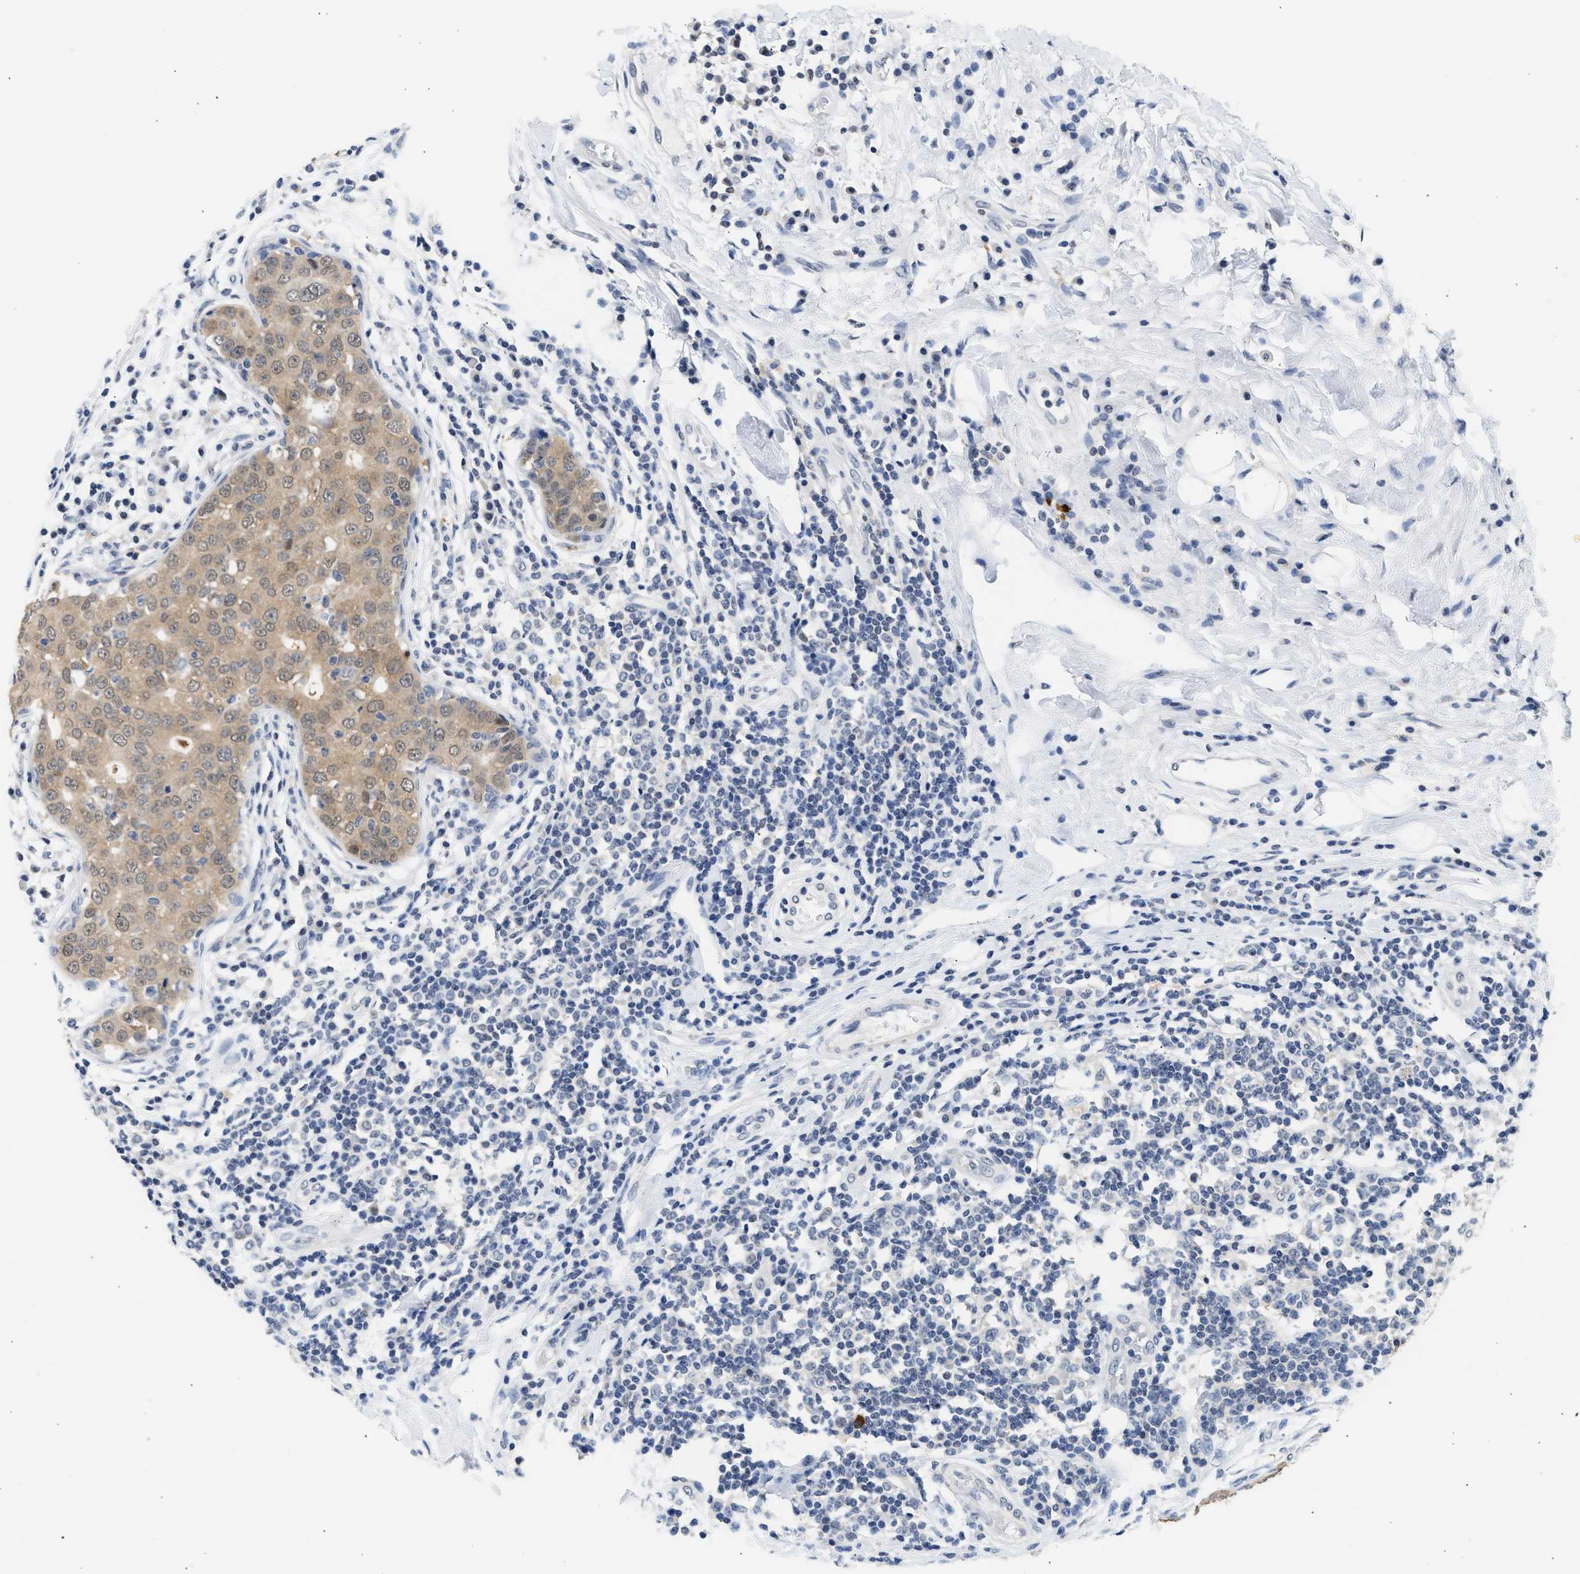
{"staining": {"intensity": "weak", "quantity": "25%-75%", "location": "cytoplasmic/membranous,nuclear"}, "tissue": "breast cancer", "cell_type": "Tumor cells", "image_type": "cancer", "snomed": [{"axis": "morphology", "description": "Duct carcinoma"}, {"axis": "topography", "description": "Breast"}], "caption": "Protein expression analysis of human invasive ductal carcinoma (breast) reveals weak cytoplasmic/membranous and nuclear expression in approximately 25%-75% of tumor cells.", "gene": "PPM1L", "patient": {"sex": "female", "age": 27}}